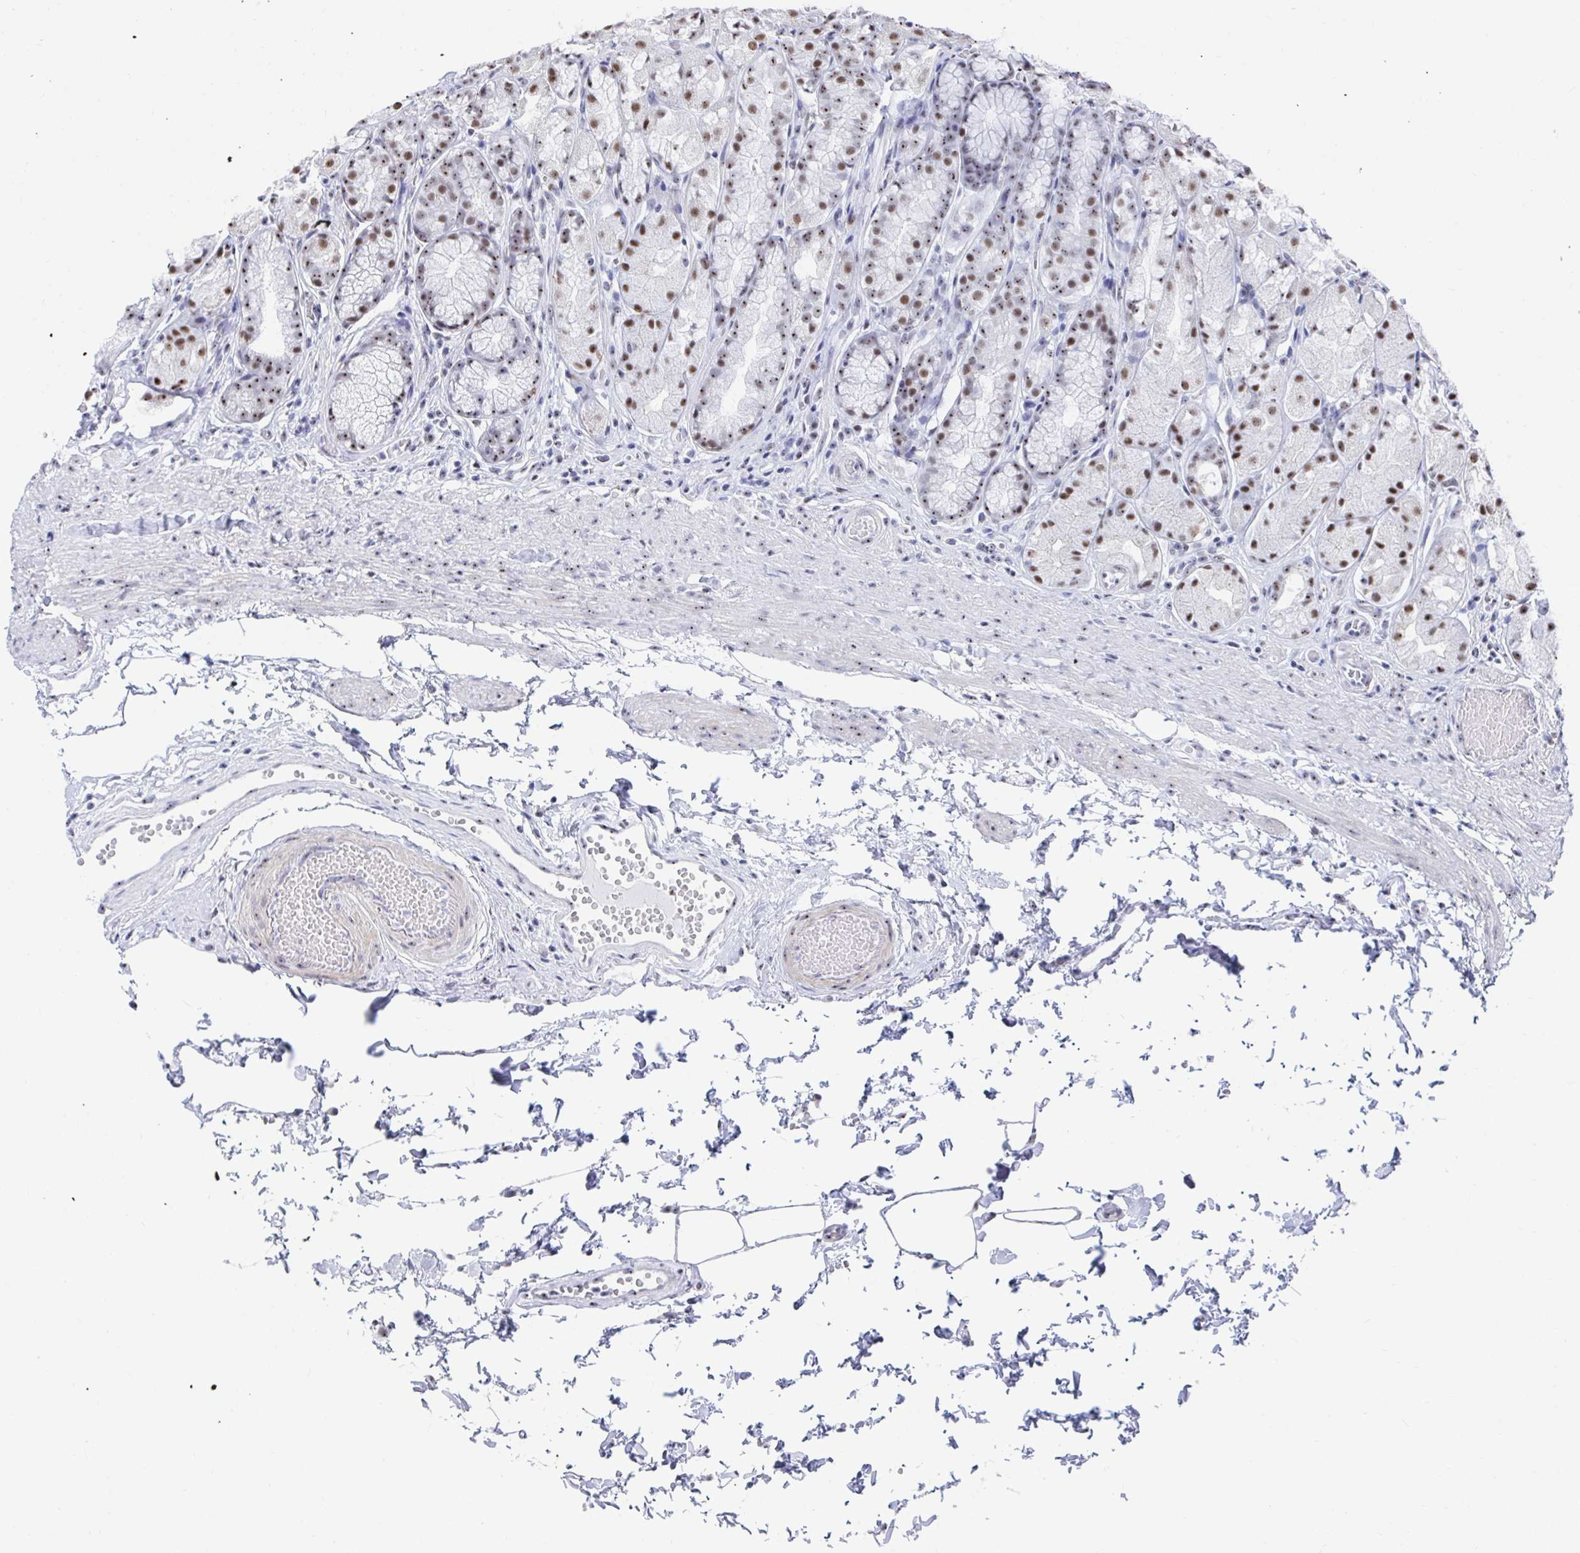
{"staining": {"intensity": "moderate", "quantity": "25%-75%", "location": "nuclear"}, "tissue": "stomach", "cell_type": "Glandular cells", "image_type": "normal", "snomed": [{"axis": "morphology", "description": "Normal tissue, NOS"}, {"axis": "topography", "description": "Stomach"}], "caption": "IHC image of unremarkable stomach: stomach stained using immunohistochemistry displays medium levels of moderate protein expression localized specifically in the nuclear of glandular cells, appearing as a nuclear brown color.", "gene": "SIRT7", "patient": {"sex": "male", "age": 70}}